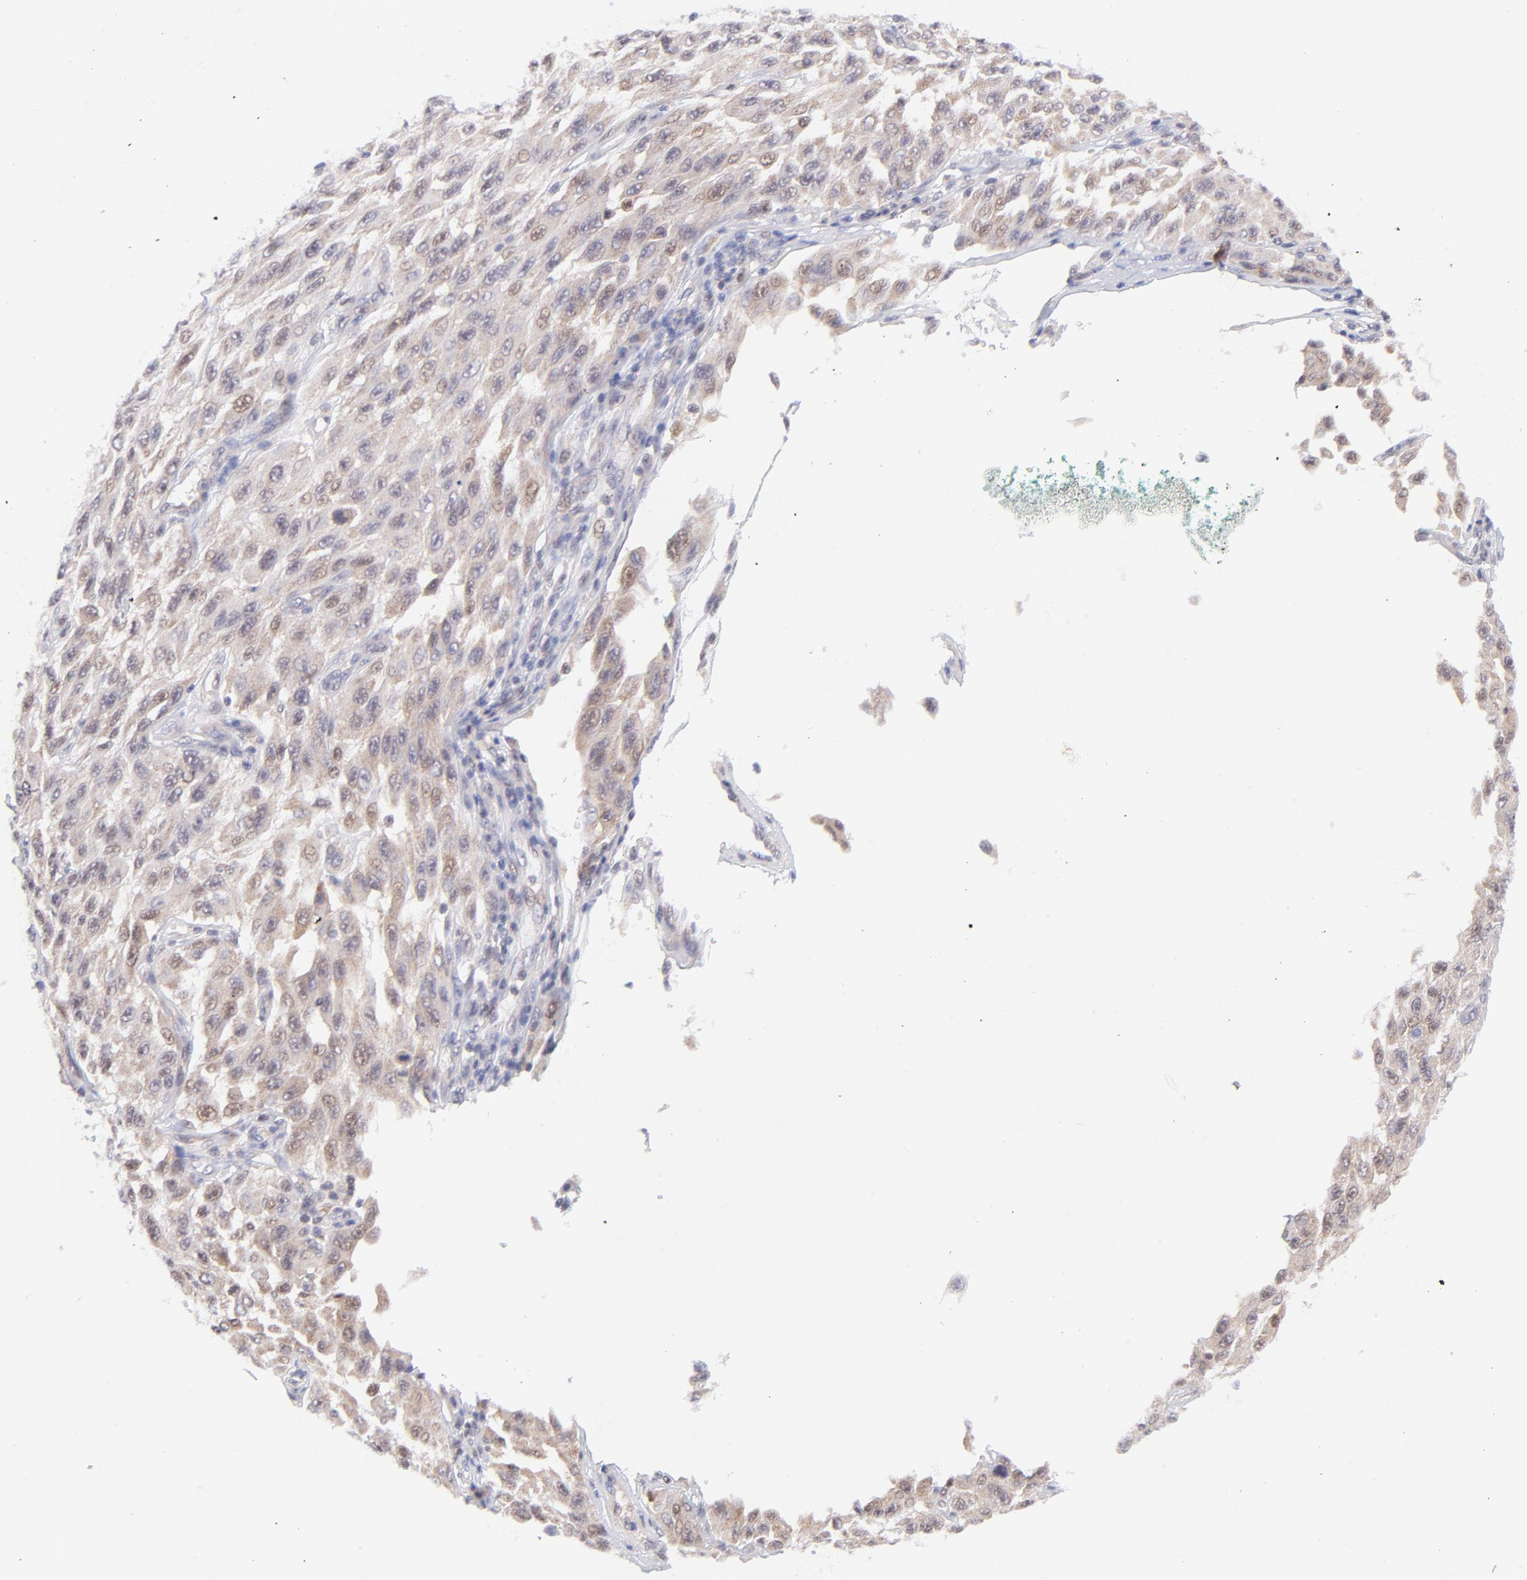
{"staining": {"intensity": "weak", "quantity": "<25%", "location": "cytoplasmic/membranous,nuclear"}, "tissue": "melanoma", "cell_type": "Tumor cells", "image_type": "cancer", "snomed": [{"axis": "morphology", "description": "Malignant melanoma, NOS"}, {"axis": "topography", "description": "Skin"}], "caption": "The histopathology image exhibits no significant positivity in tumor cells of malignant melanoma. (Immunohistochemistry, brightfield microscopy, high magnification).", "gene": "PBDC1", "patient": {"sex": "male", "age": 30}}